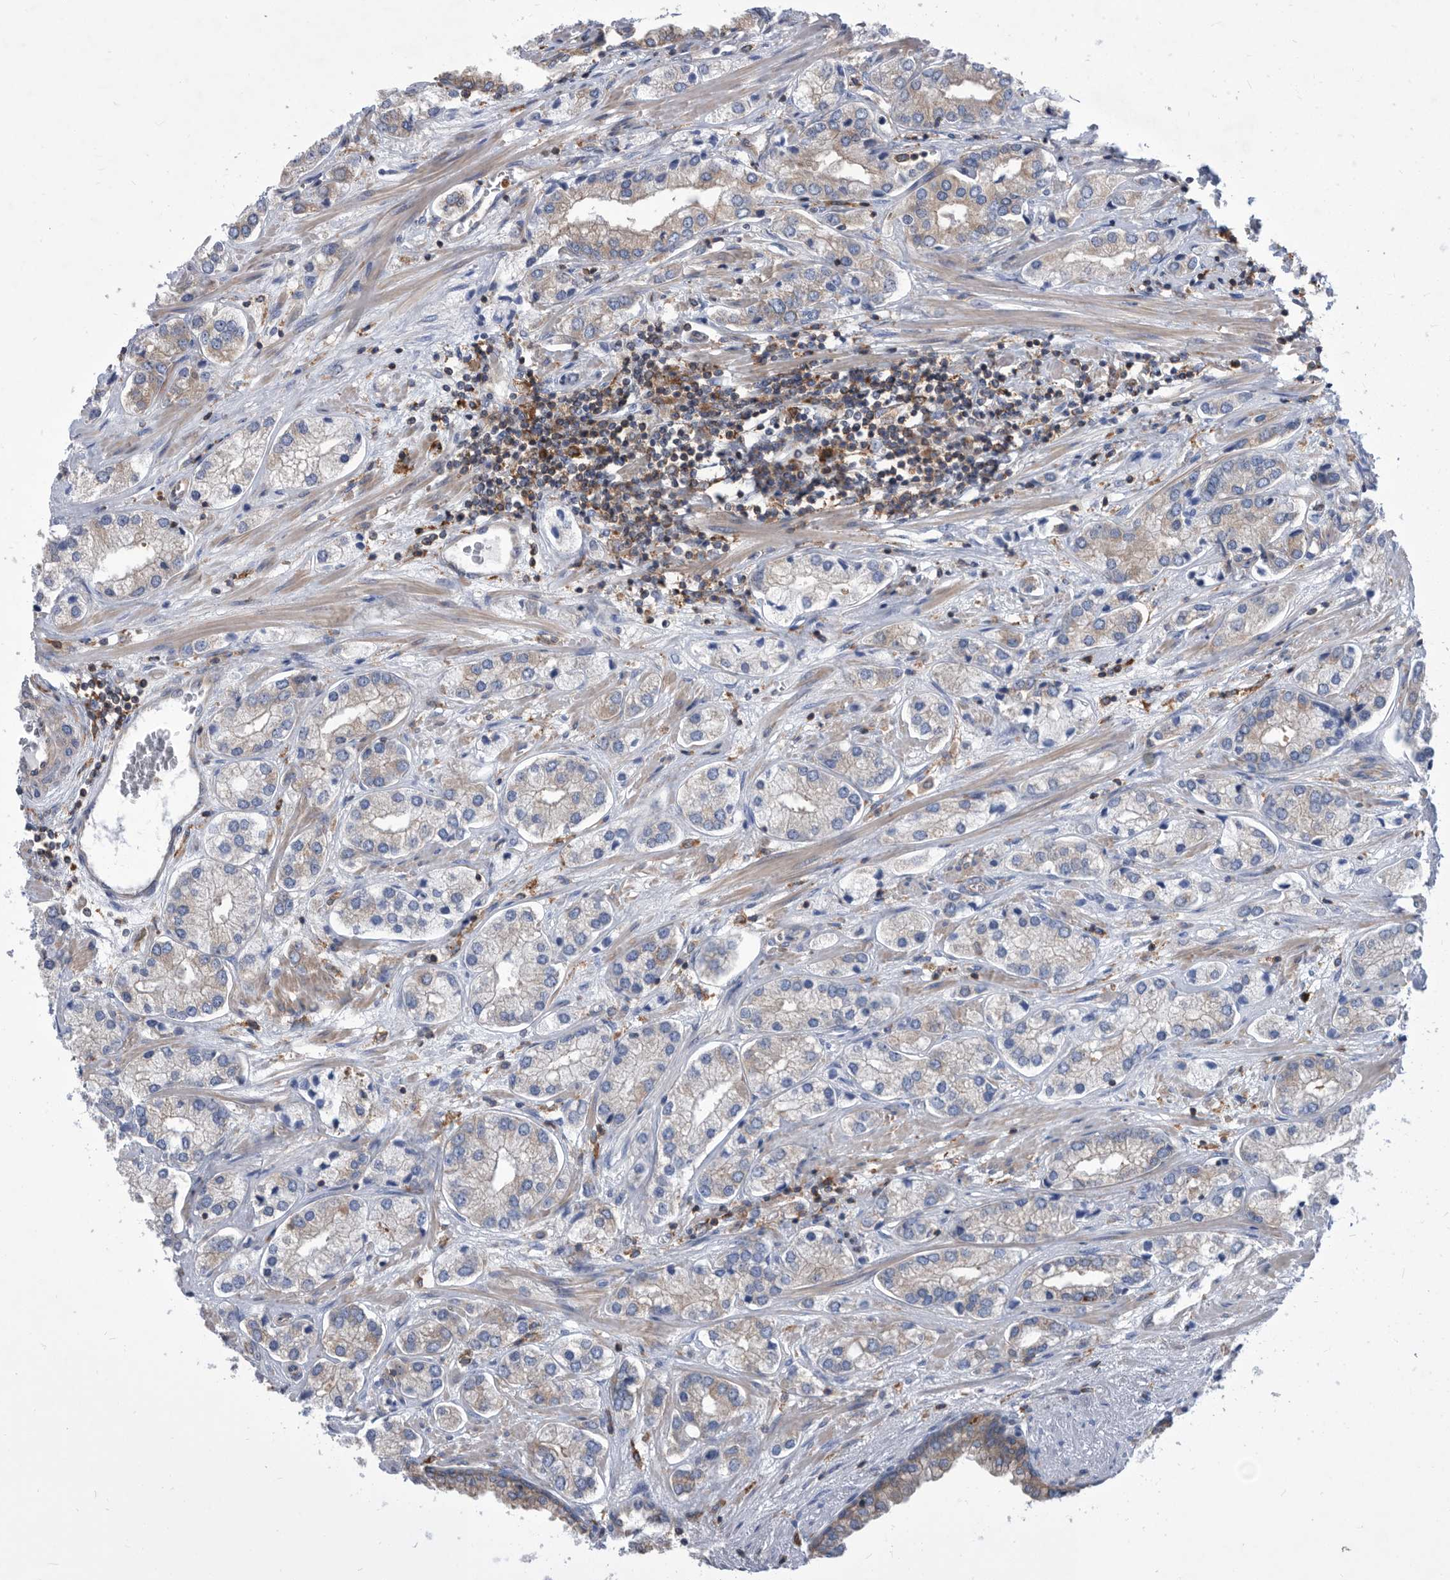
{"staining": {"intensity": "negative", "quantity": "none", "location": "none"}, "tissue": "prostate cancer", "cell_type": "Tumor cells", "image_type": "cancer", "snomed": [{"axis": "morphology", "description": "Adenocarcinoma, High grade"}, {"axis": "topography", "description": "Prostate"}], "caption": "Protein analysis of prostate high-grade adenocarcinoma reveals no significant positivity in tumor cells. (IHC, brightfield microscopy, high magnification).", "gene": "SMG7", "patient": {"sex": "male", "age": 66}}